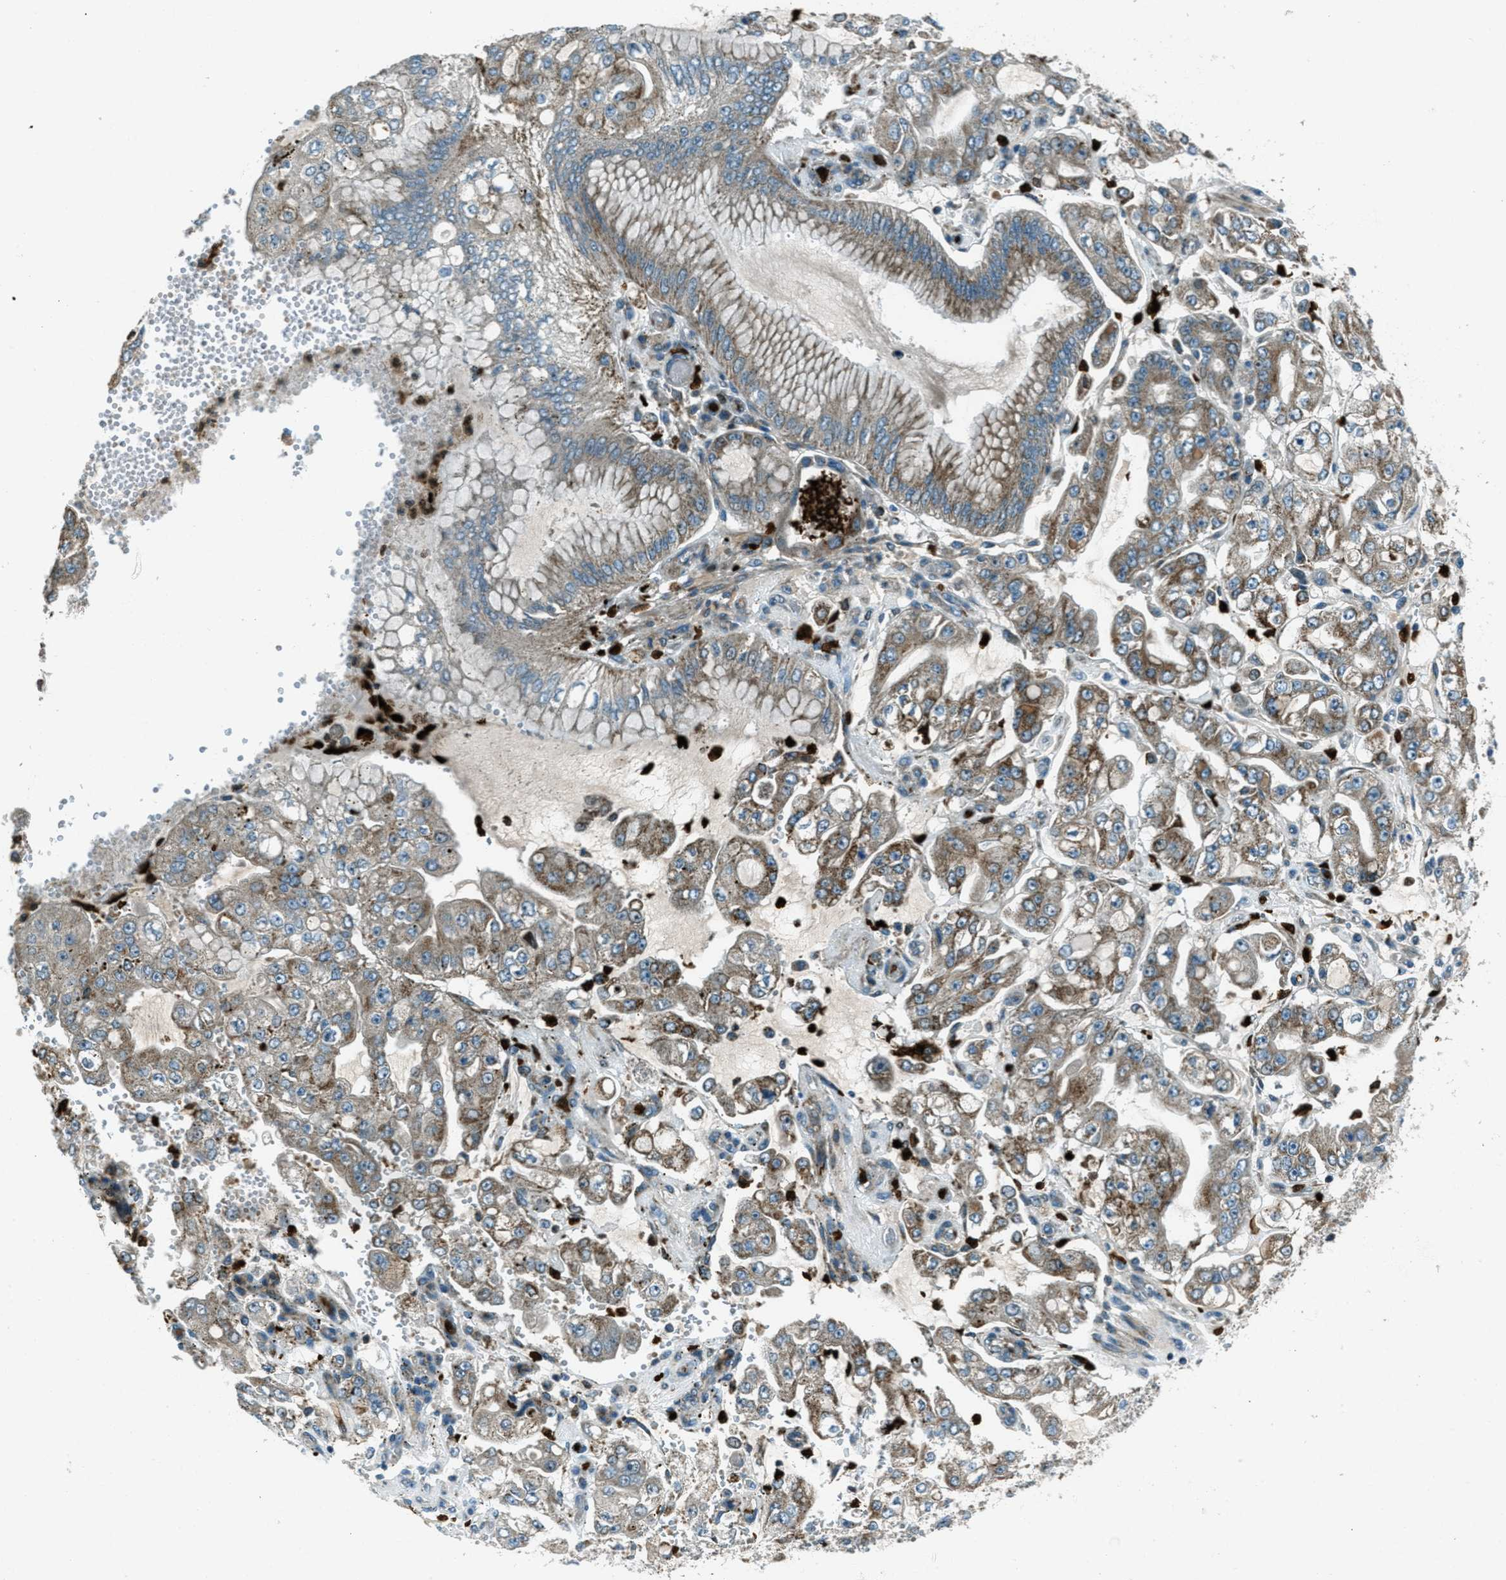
{"staining": {"intensity": "moderate", "quantity": ">75%", "location": "cytoplasmic/membranous"}, "tissue": "stomach cancer", "cell_type": "Tumor cells", "image_type": "cancer", "snomed": [{"axis": "morphology", "description": "Adenocarcinoma, NOS"}, {"axis": "topography", "description": "Stomach"}], "caption": "Immunohistochemistry (IHC) photomicrograph of stomach cancer (adenocarcinoma) stained for a protein (brown), which displays medium levels of moderate cytoplasmic/membranous positivity in approximately >75% of tumor cells.", "gene": "FAR1", "patient": {"sex": "male", "age": 76}}